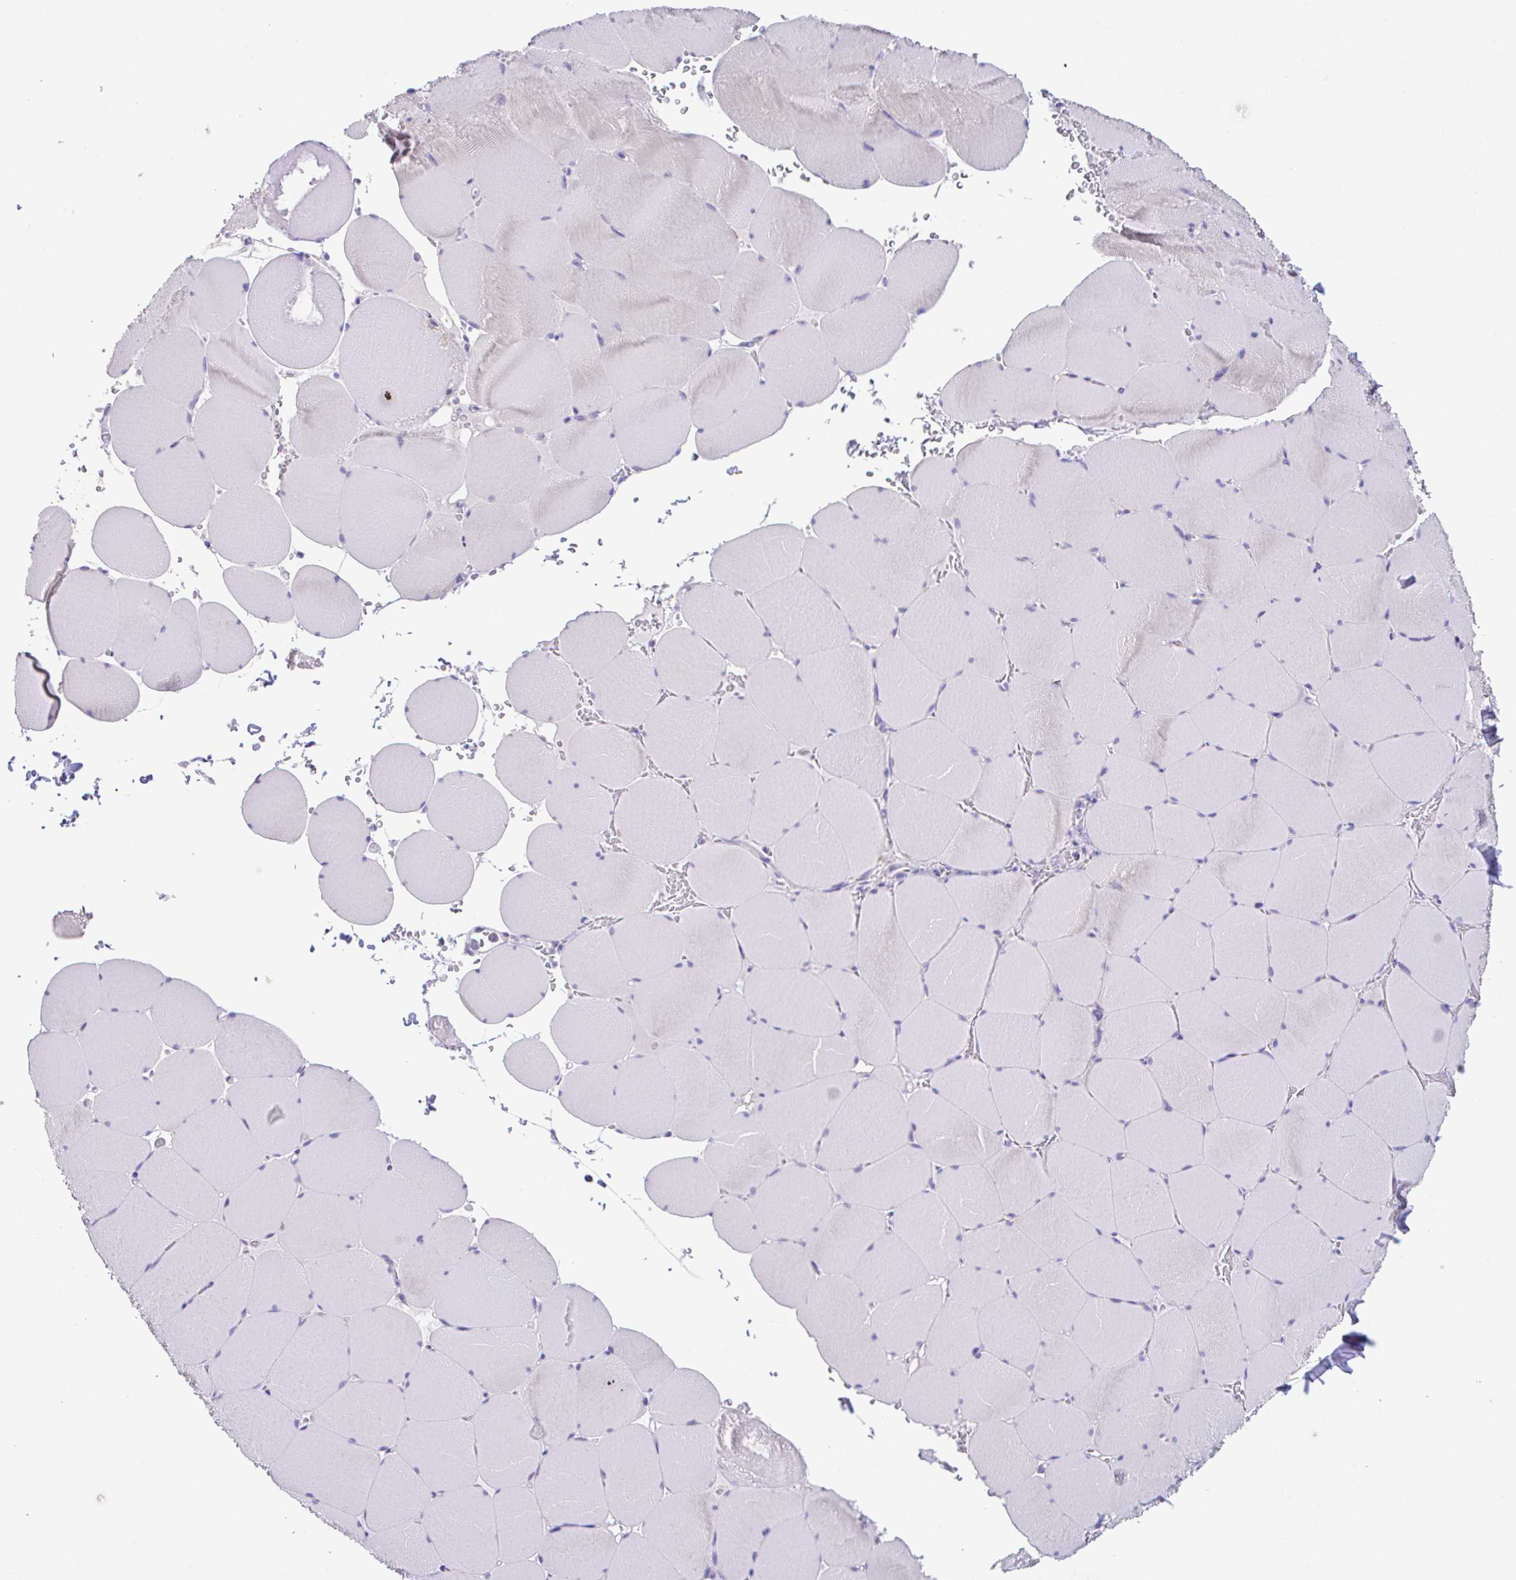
{"staining": {"intensity": "negative", "quantity": "none", "location": "none"}, "tissue": "skeletal muscle", "cell_type": "Myocytes", "image_type": "normal", "snomed": [{"axis": "morphology", "description": "Normal tissue, NOS"}, {"axis": "topography", "description": "Skeletal muscle"}, {"axis": "topography", "description": "Head-Neck"}], "caption": "Myocytes show no significant protein staining in normal skeletal muscle. (Brightfield microscopy of DAB IHC at high magnification).", "gene": "HACD4", "patient": {"sex": "male", "age": 66}}